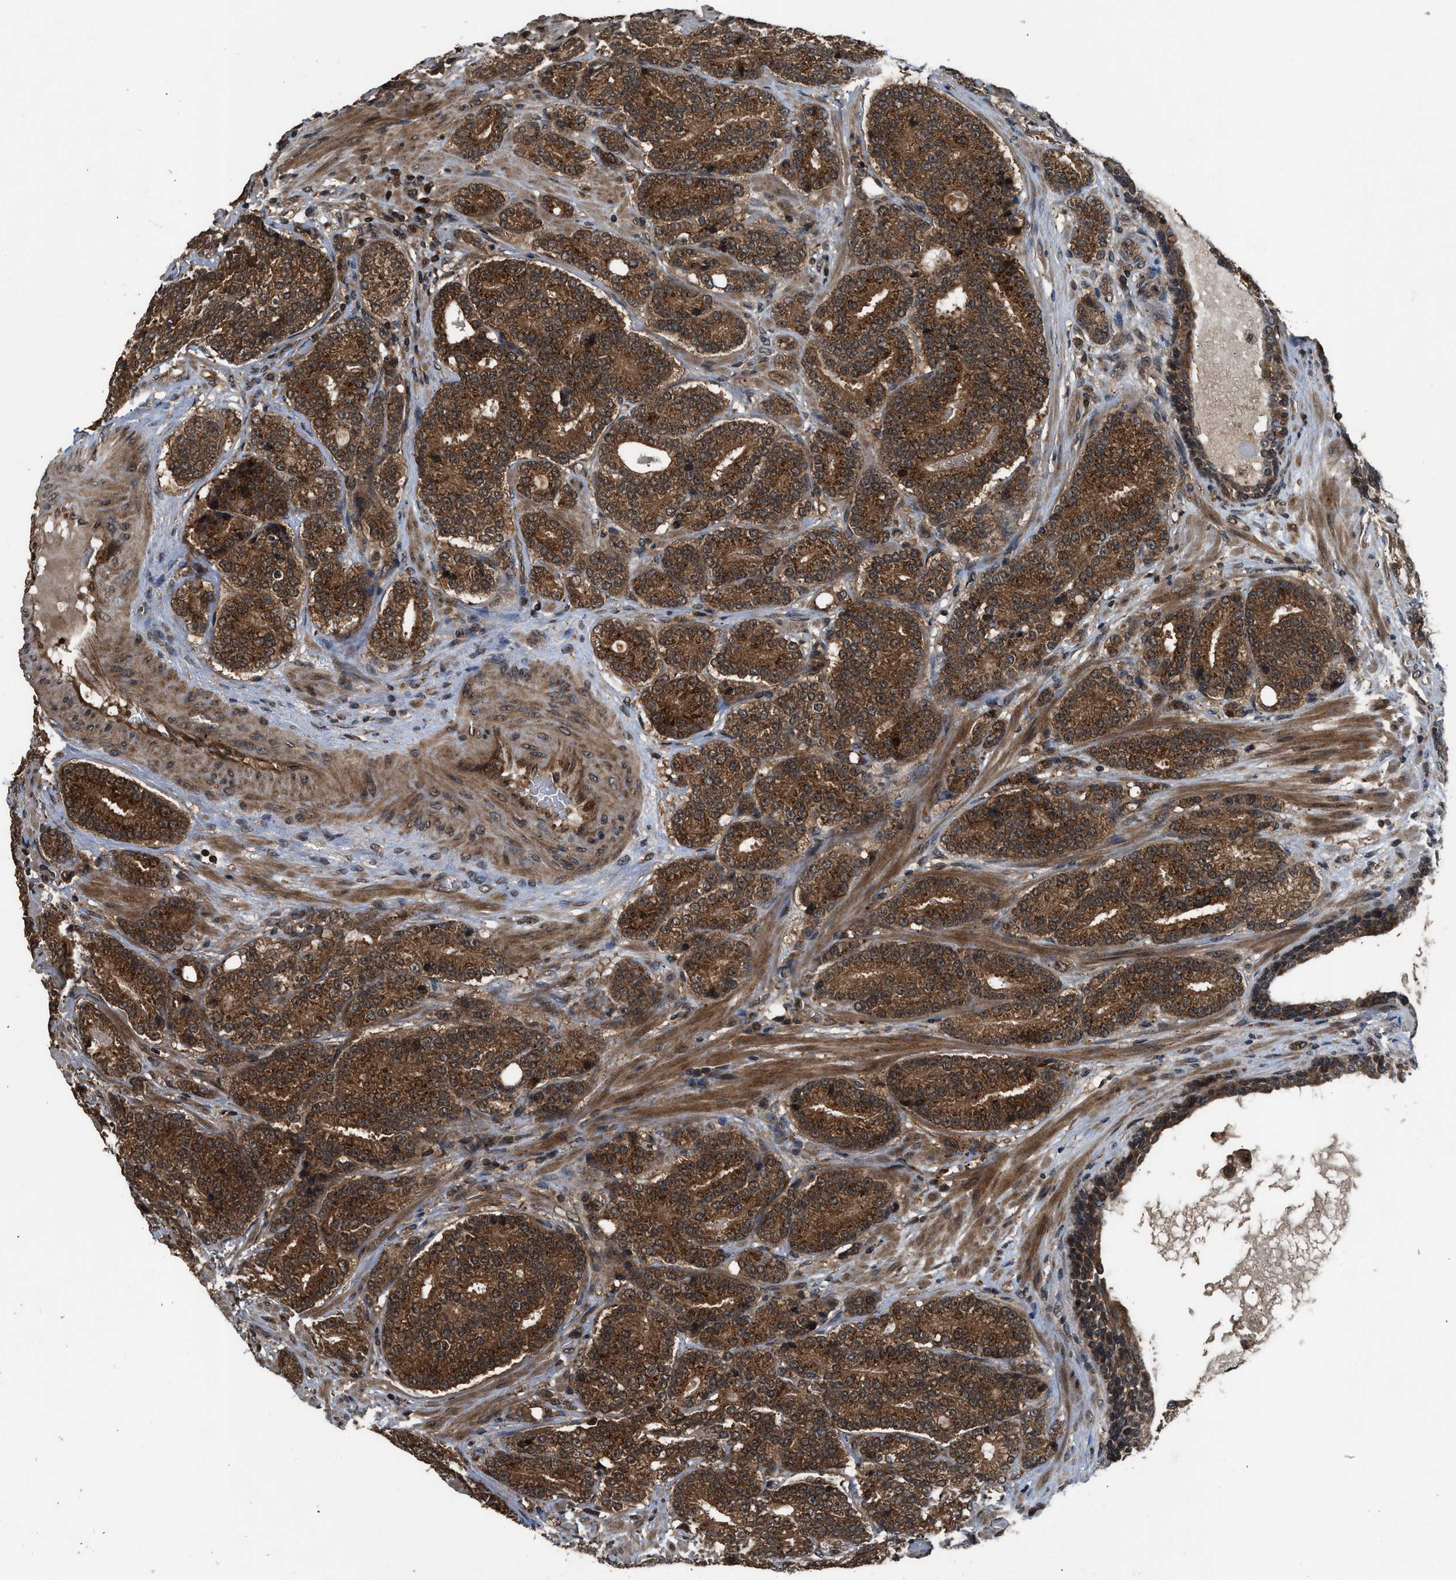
{"staining": {"intensity": "strong", "quantity": ">75%", "location": "cytoplasmic/membranous"}, "tissue": "prostate cancer", "cell_type": "Tumor cells", "image_type": "cancer", "snomed": [{"axis": "morphology", "description": "Adenocarcinoma, High grade"}, {"axis": "topography", "description": "Prostate"}], "caption": "Approximately >75% of tumor cells in human prostate cancer (high-grade adenocarcinoma) display strong cytoplasmic/membranous protein expression as visualized by brown immunohistochemical staining.", "gene": "RPS6KB1", "patient": {"sex": "male", "age": 61}}